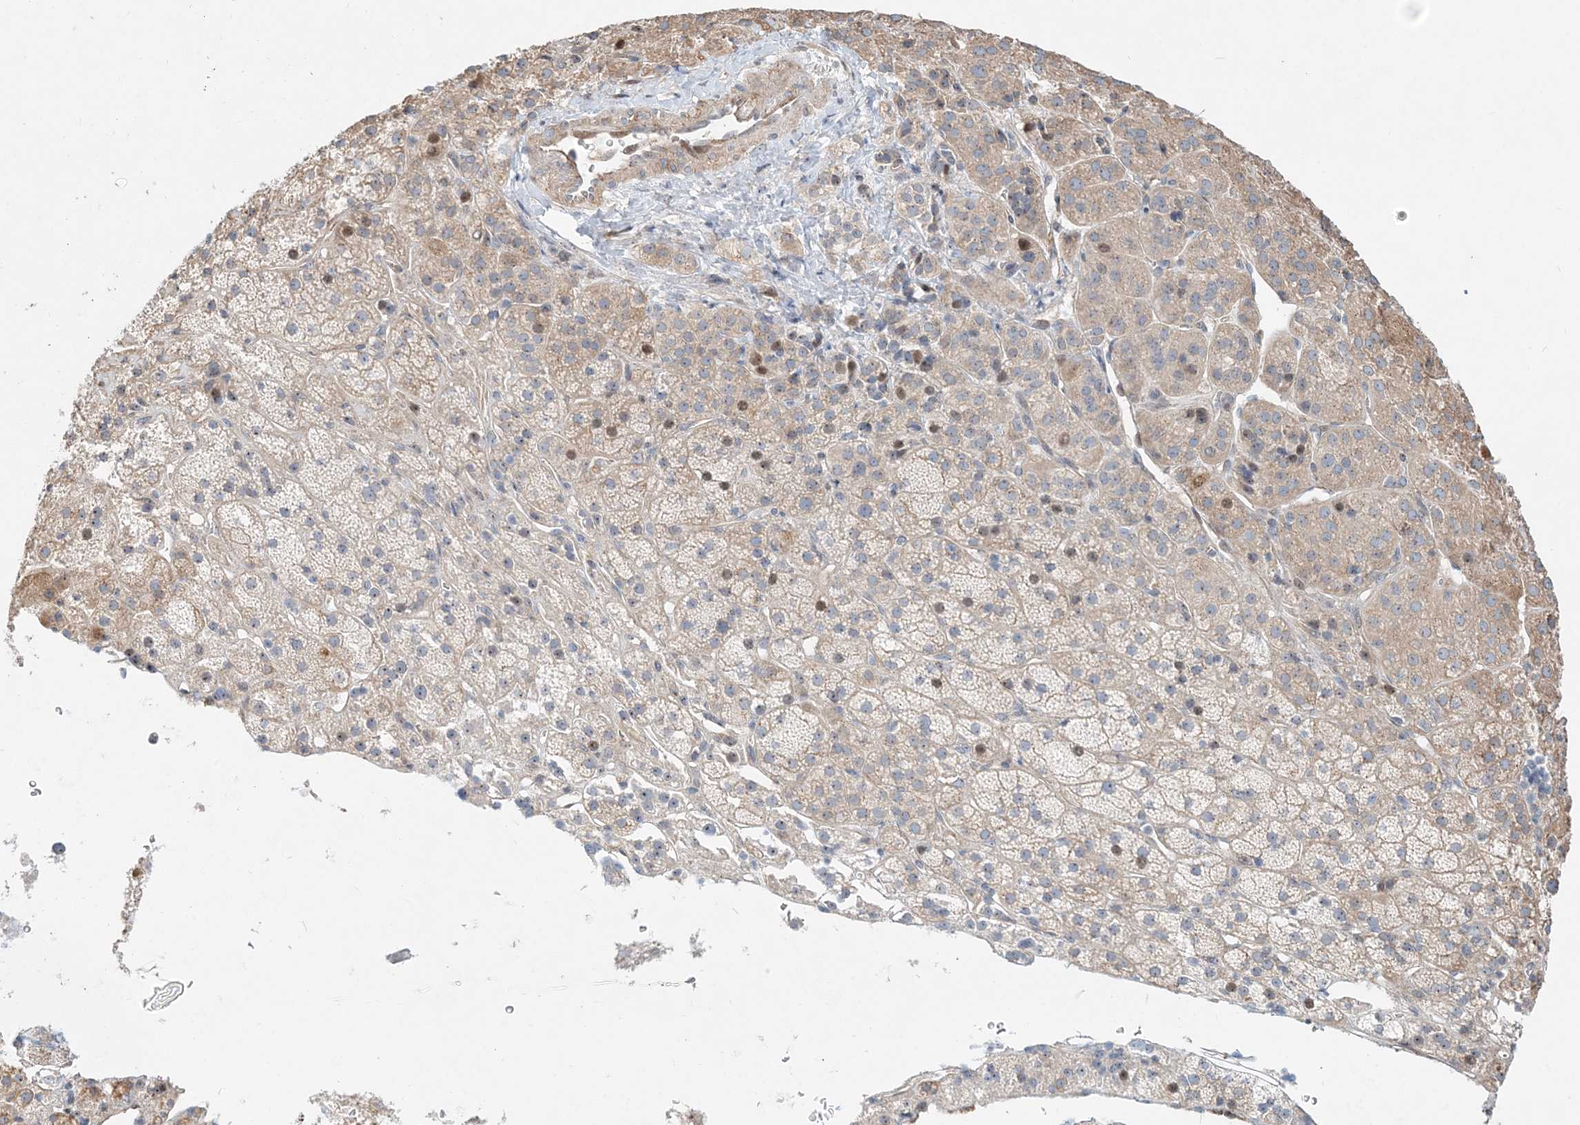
{"staining": {"intensity": "moderate", "quantity": "<25%", "location": "cytoplasmic/membranous,nuclear"}, "tissue": "adrenal gland", "cell_type": "Glandular cells", "image_type": "normal", "snomed": [{"axis": "morphology", "description": "Normal tissue, NOS"}, {"axis": "topography", "description": "Adrenal gland"}], "caption": "Approximately <25% of glandular cells in unremarkable adrenal gland exhibit moderate cytoplasmic/membranous,nuclear protein staining as visualized by brown immunohistochemical staining.", "gene": "CXXC5", "patient": {"sex": "female", "age": 57}}